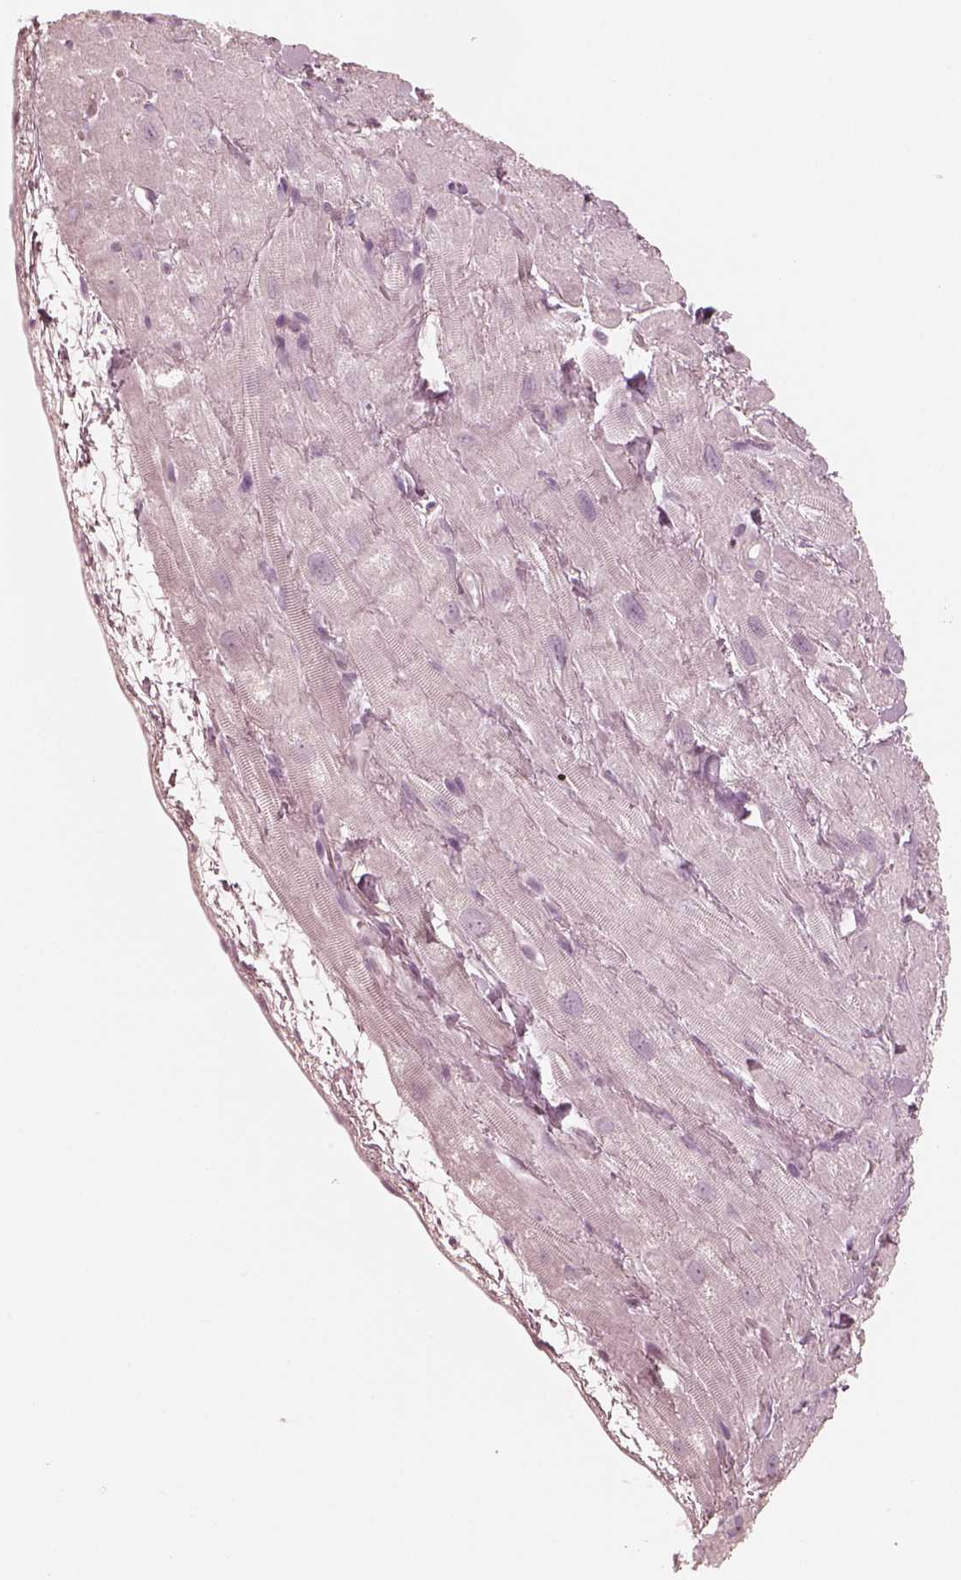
{"staining": {"intensity": "negative", "quantity": "none", "location": "none"}, "tissue": "heart muscle", "cell_type": "Cardiomyocytes", "image_type": "normal", "snomed": [{"axis": "morphology", "description": "Normal tissue, NOS"}, {"axis": "topography", "description": "Heart"}], "caption": "This photomicrograph is of normal heart muscle stained with immunohistochemistry (IHC) to label a protein in brown with the nuclei are counter-stained blue. There is no positivity in cardiomyocytes.", "gene": "CALR3", "patient": {"sex": "female", "age": 62}}